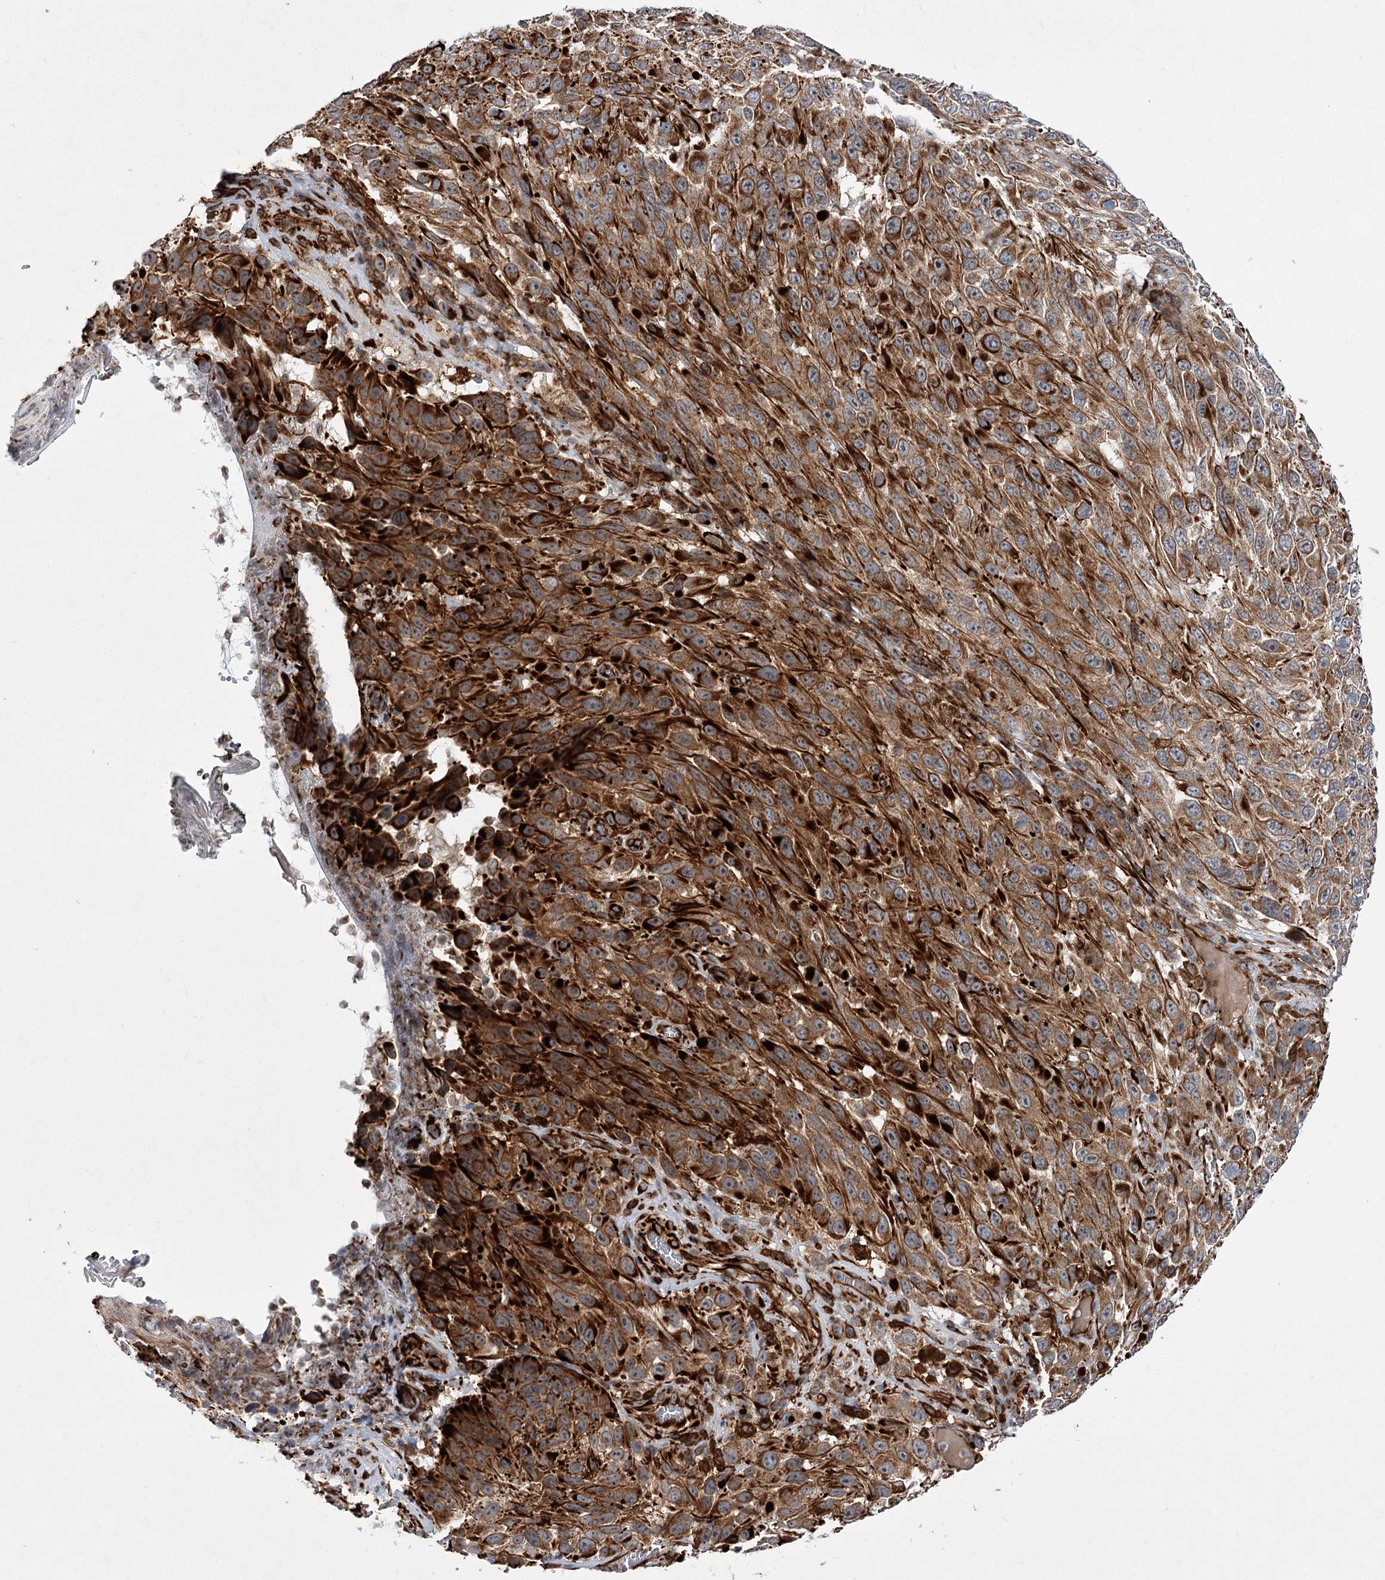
{"staining": {"intensity": "moderate", "quantity": ">75%", "location": "cytoplasmic/membranous"}, "tissue": "melanoma", "cell_type": "Tumor cells", "image_type": "cancer", "snomed": [{"axis": "morphology", "description": "Malignant melanoma, NOS"}, {"axis": "topography", "description": "Skin"}], "caption": "Moderate cytoplasmic/membranous staining for a protein is identified in approximately >75% of tumor cells of melanoma using immunohistochemistry (IHC).", "gene": "DPEP2", "patient": {"sex": "female", "age": 96}}